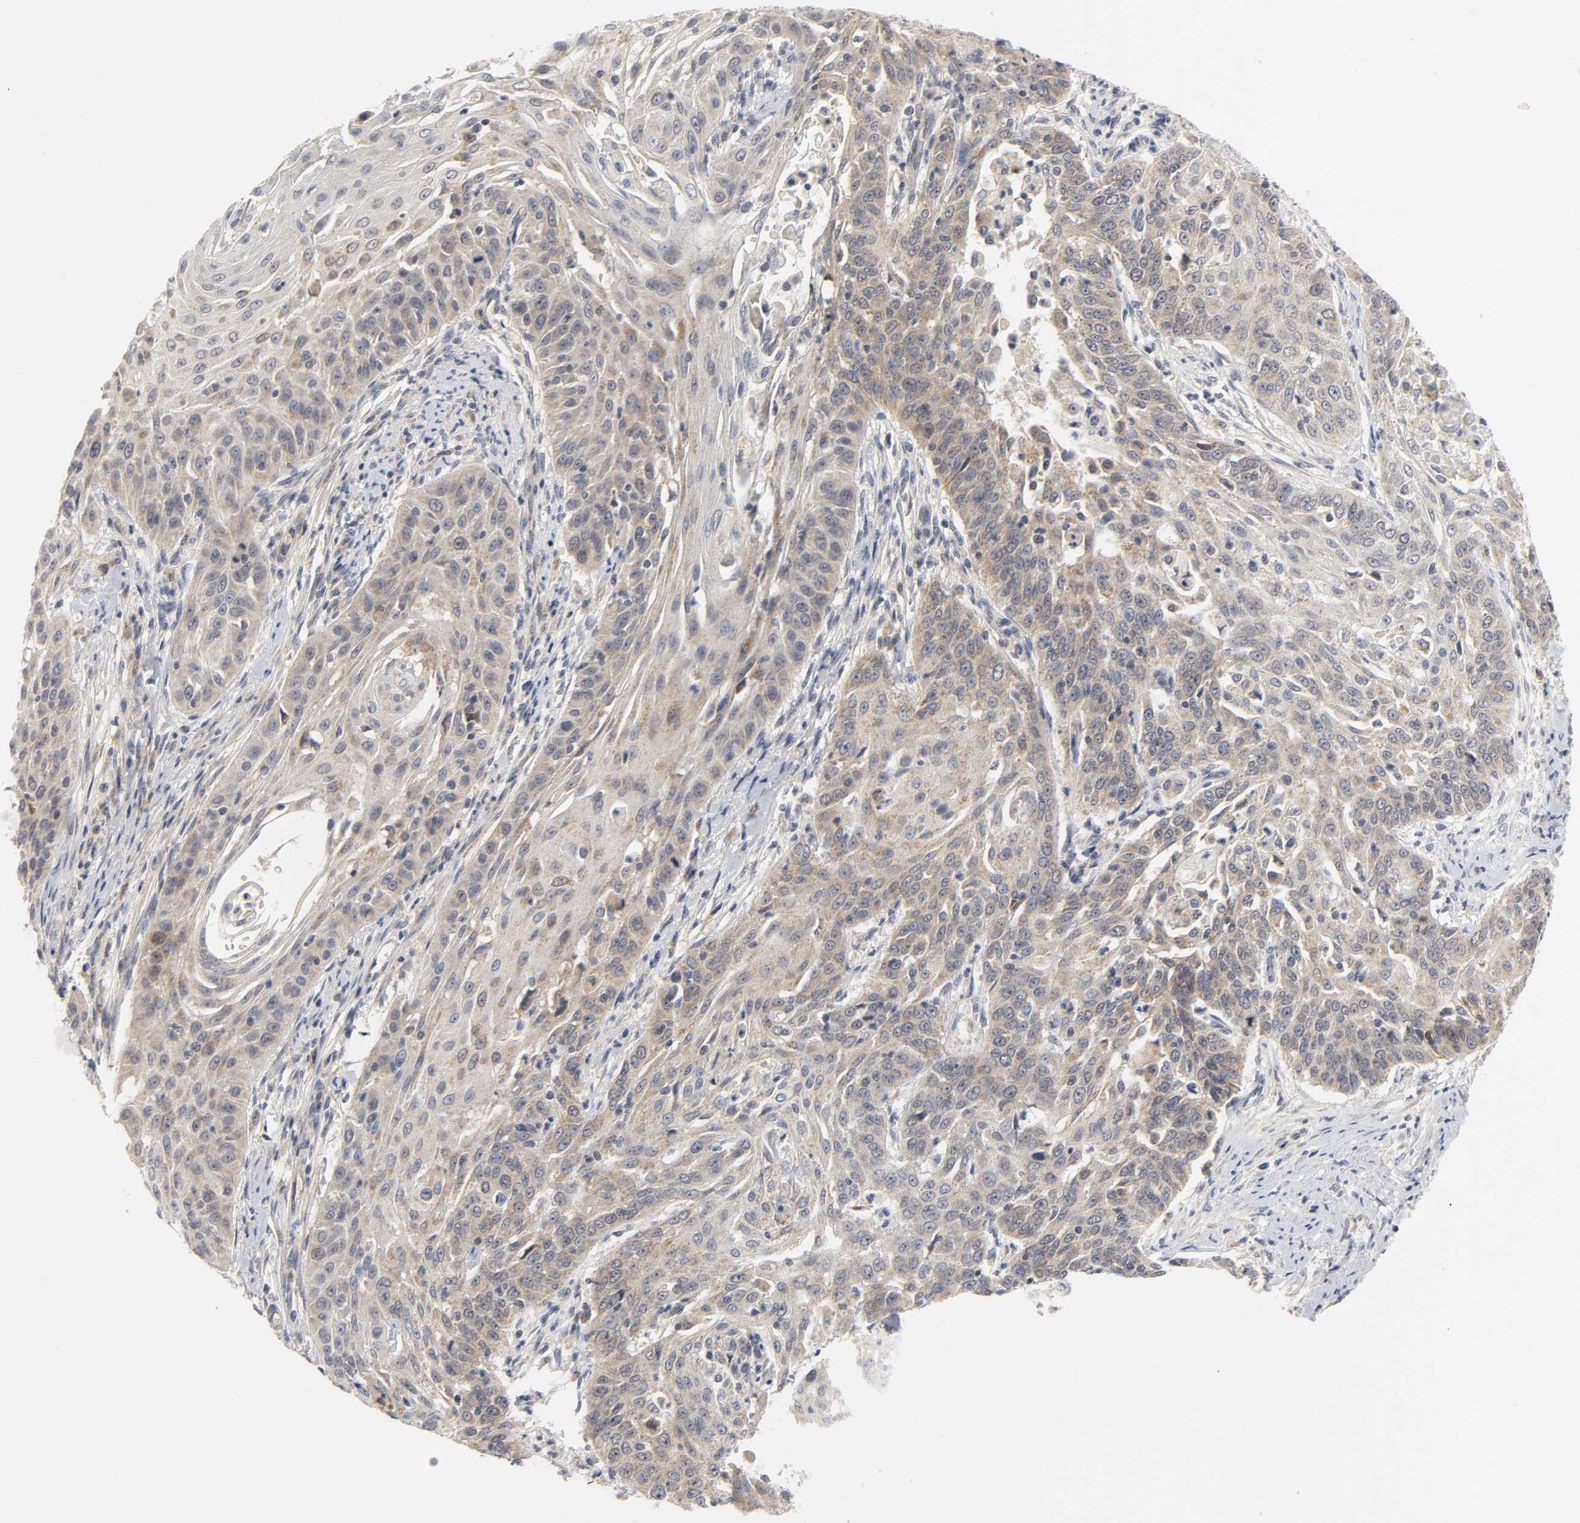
{"staining": {"intensity": "weak", "quantity": "25%-75%", "location": "cytoplasmic/membranous"}, "tissue": "cervical cancer", "cell_type": "Tumor cells", "image_type": "cancer", "snomed": [{"axis": "morphology", "description": "Squamous cell carcinoma, NOS"}, {"axis": "topography", "description": "Cervix"}], "caption": "This photomicrograph reveals immunohistochemistry (IHC) staining of human cervical cancer (squamous cell carcinoma), with low weak cytoplasmic/membranous staining in about 25%-75% of tumor cells.", "gene": "NRP1", "patient": {"sex": "female", "age": 33}}